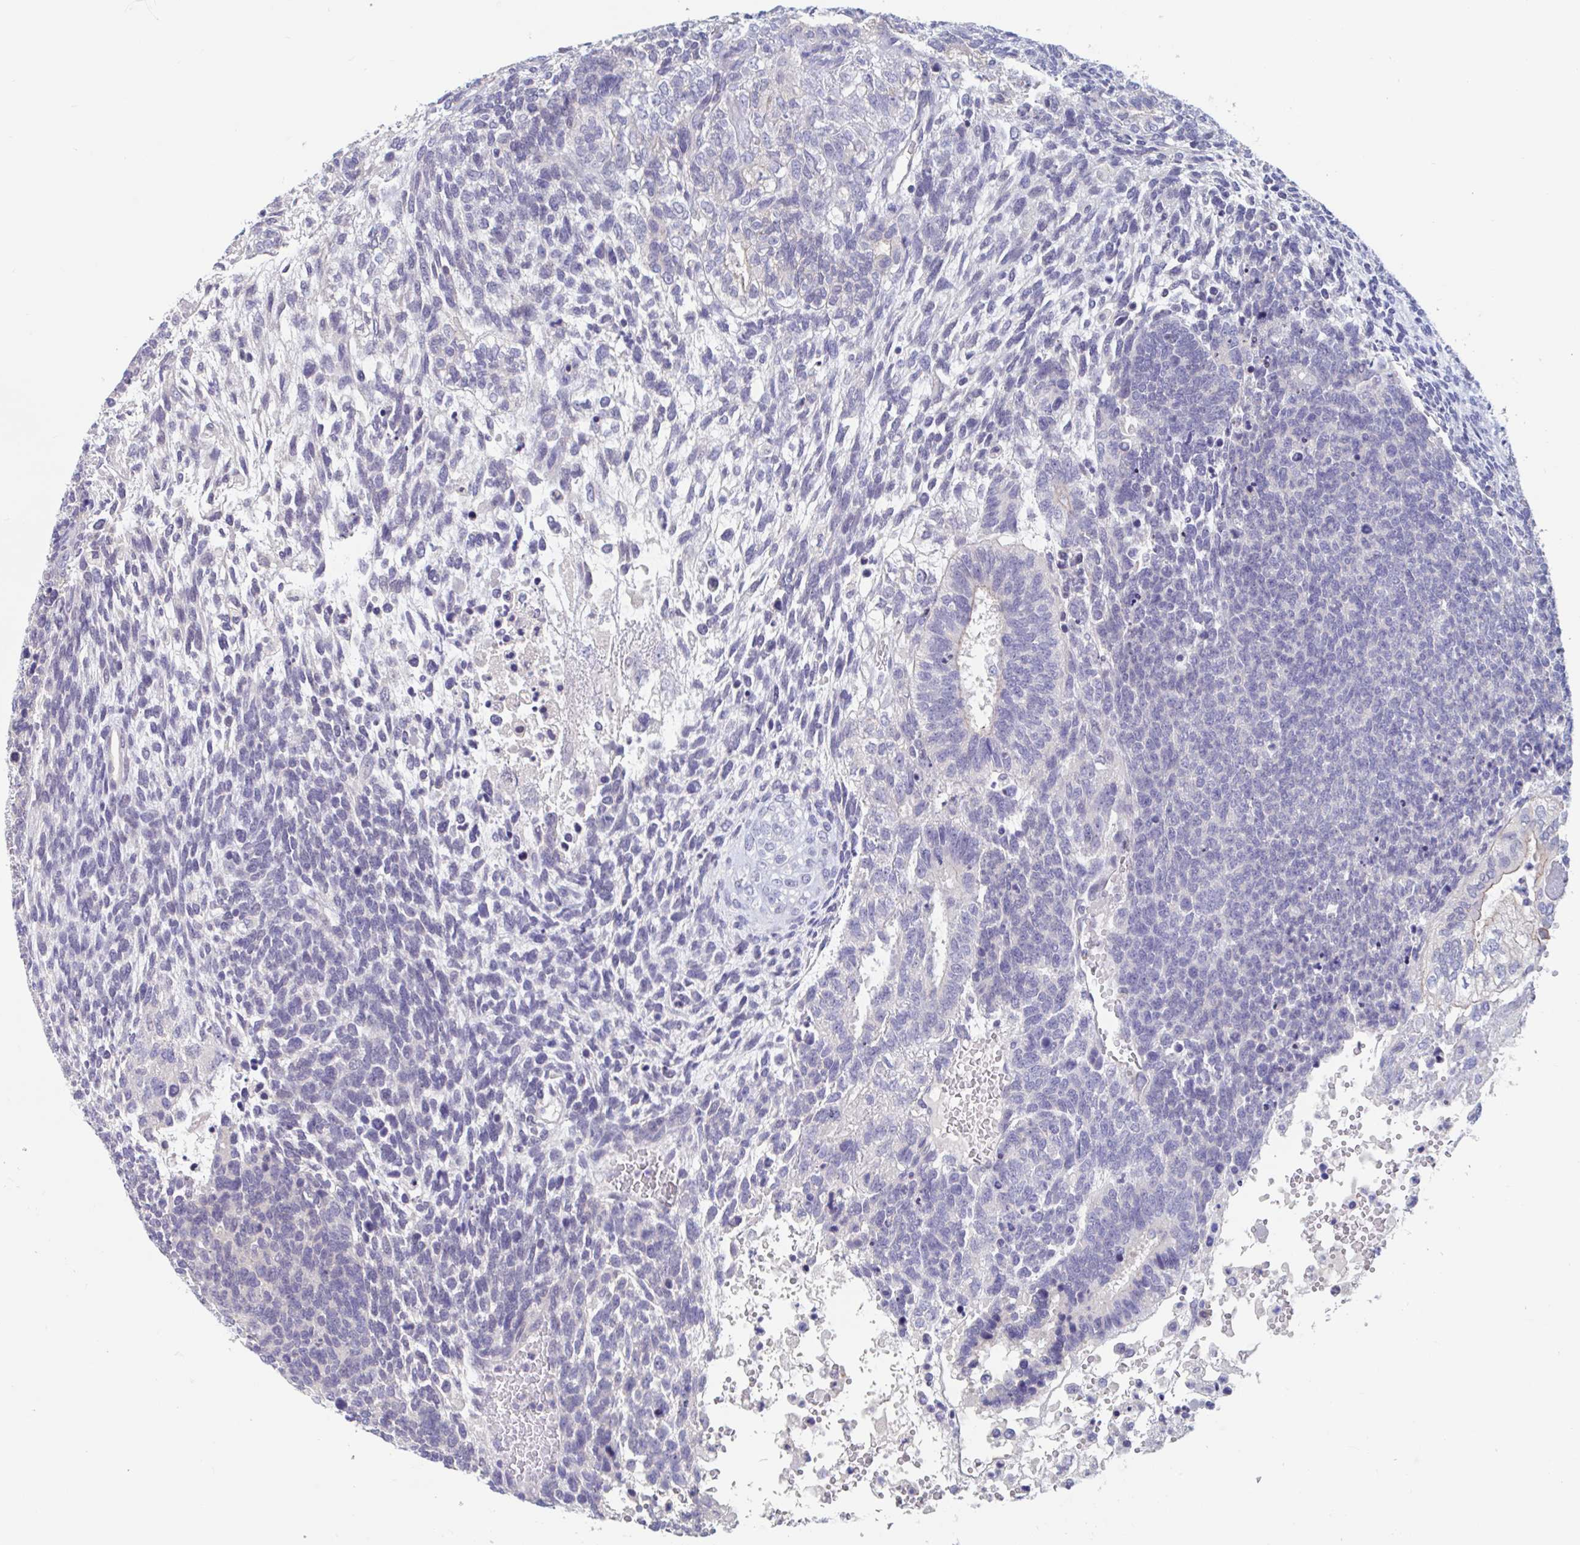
{"staining": {"intensity": "moderate", "quantity": "<25%", "location": "cytoplasmic/membranous"}, "tissue": "testis cancer", "cell_type": "Tumor cells", "image_type": "cancer", "snomed": [{"axis": "morphology", "description": "Carcinoma, Embryonal, NOS"}, {"axis": "topography", "description": "Testis"}], "caption": "IHC of embryonal carcinoma (testis) shows low levels of moderate cytoplasmic/membranous positivity in about <25% of tumor cells.", "gene": "UNKL", "patient": {"sex": "male", "age": 23}}